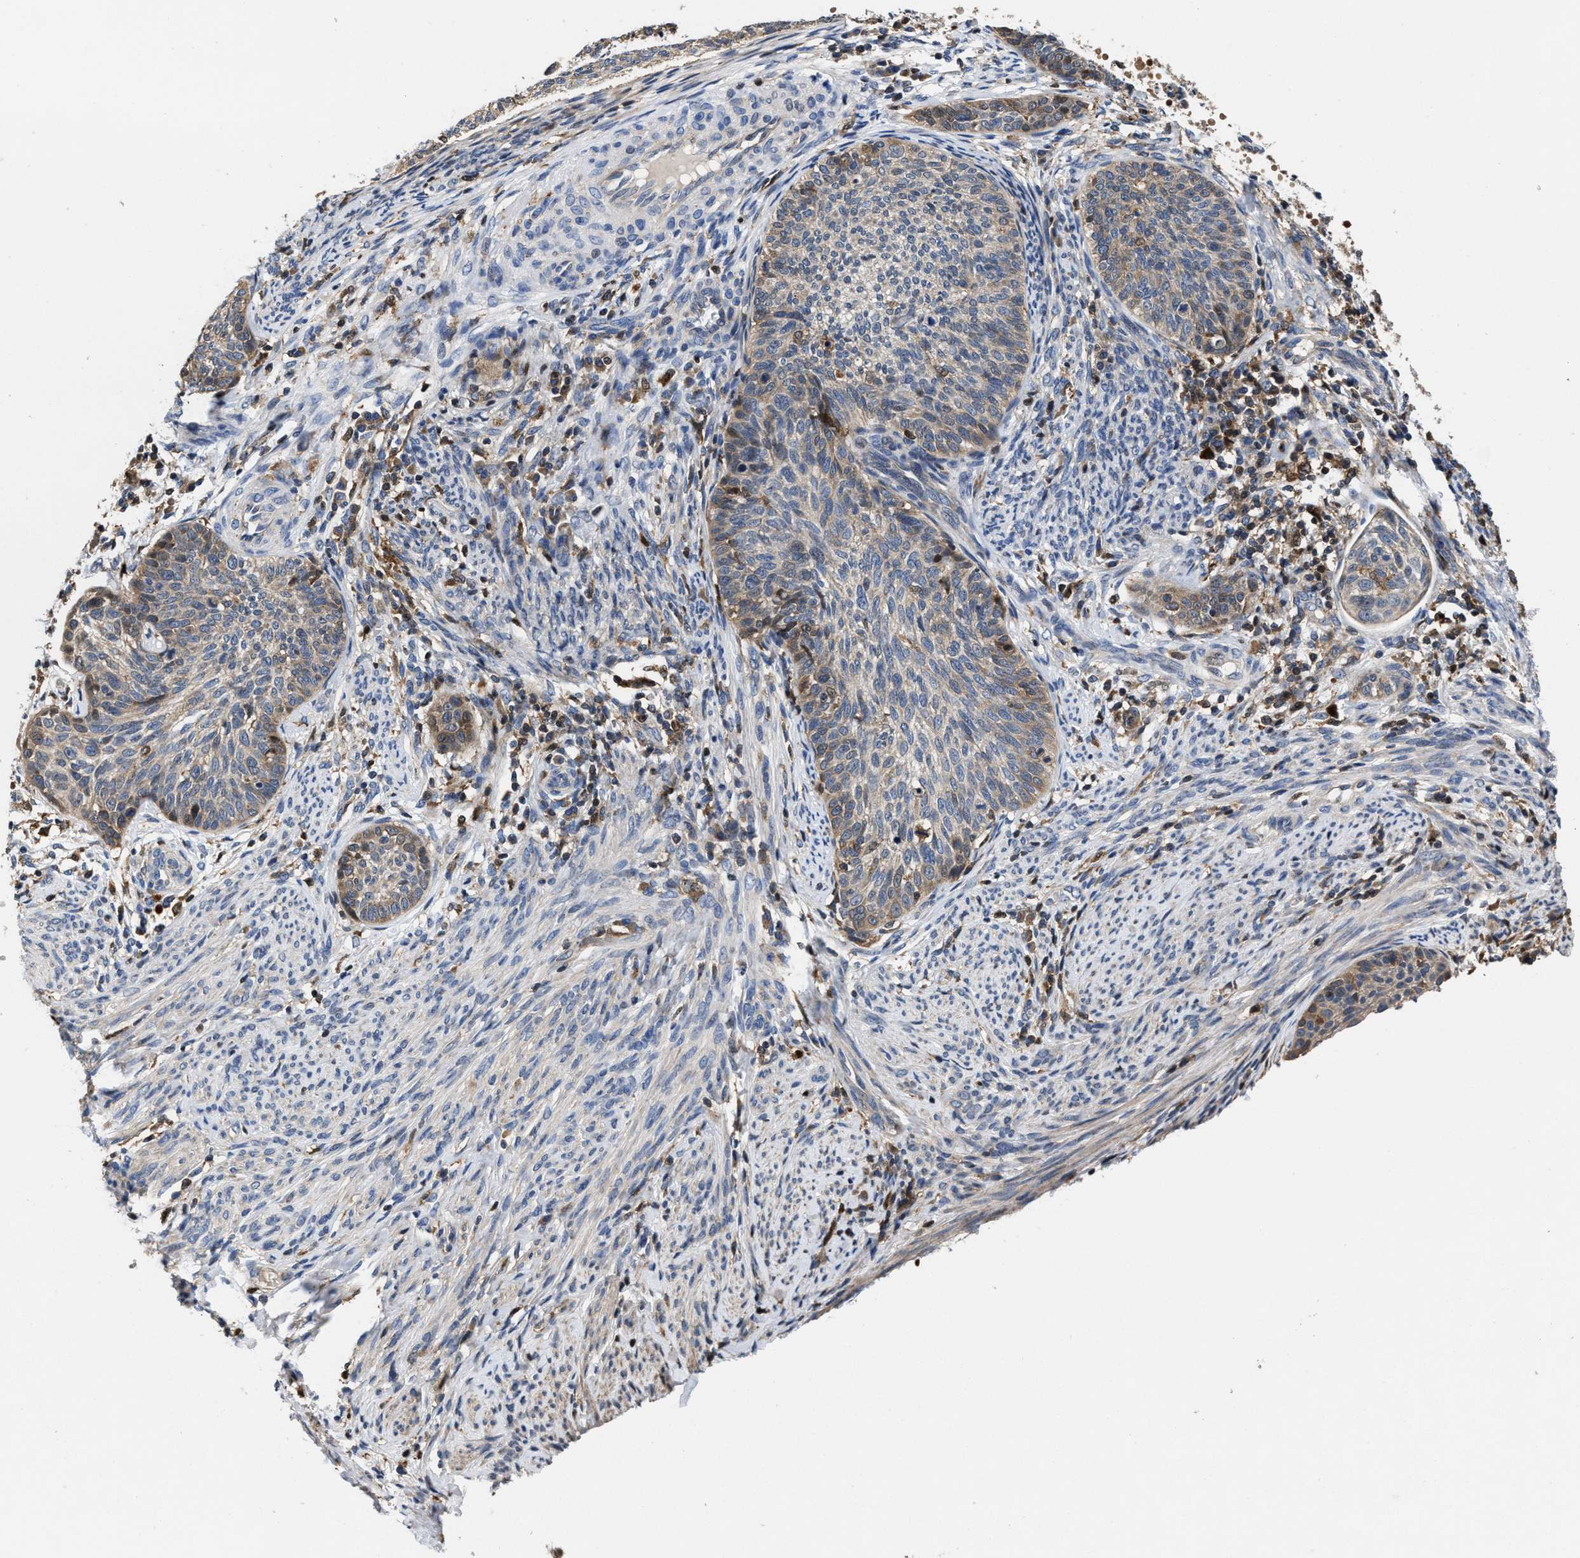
{"staining": {"intensity": "weak", "quantity": "<25%", "location": "cytoplasmic/membranous"}, "tissue": "cervical cancer", "cell_type": "Tumor cells", "image_type": "cancer", "snomed": [{"axis": "morphology", "description": "Squamous cell carcinoma, NOS"}, {"axis": "topography", "description": "Cervix"}], "caption": "DAB immunohistochemical staining of human cervical squamous cell carcinoma reveals no significant staining in tumor cells.", "gene": "RGS10", "patient": {"sex": "female", "age": 70}}